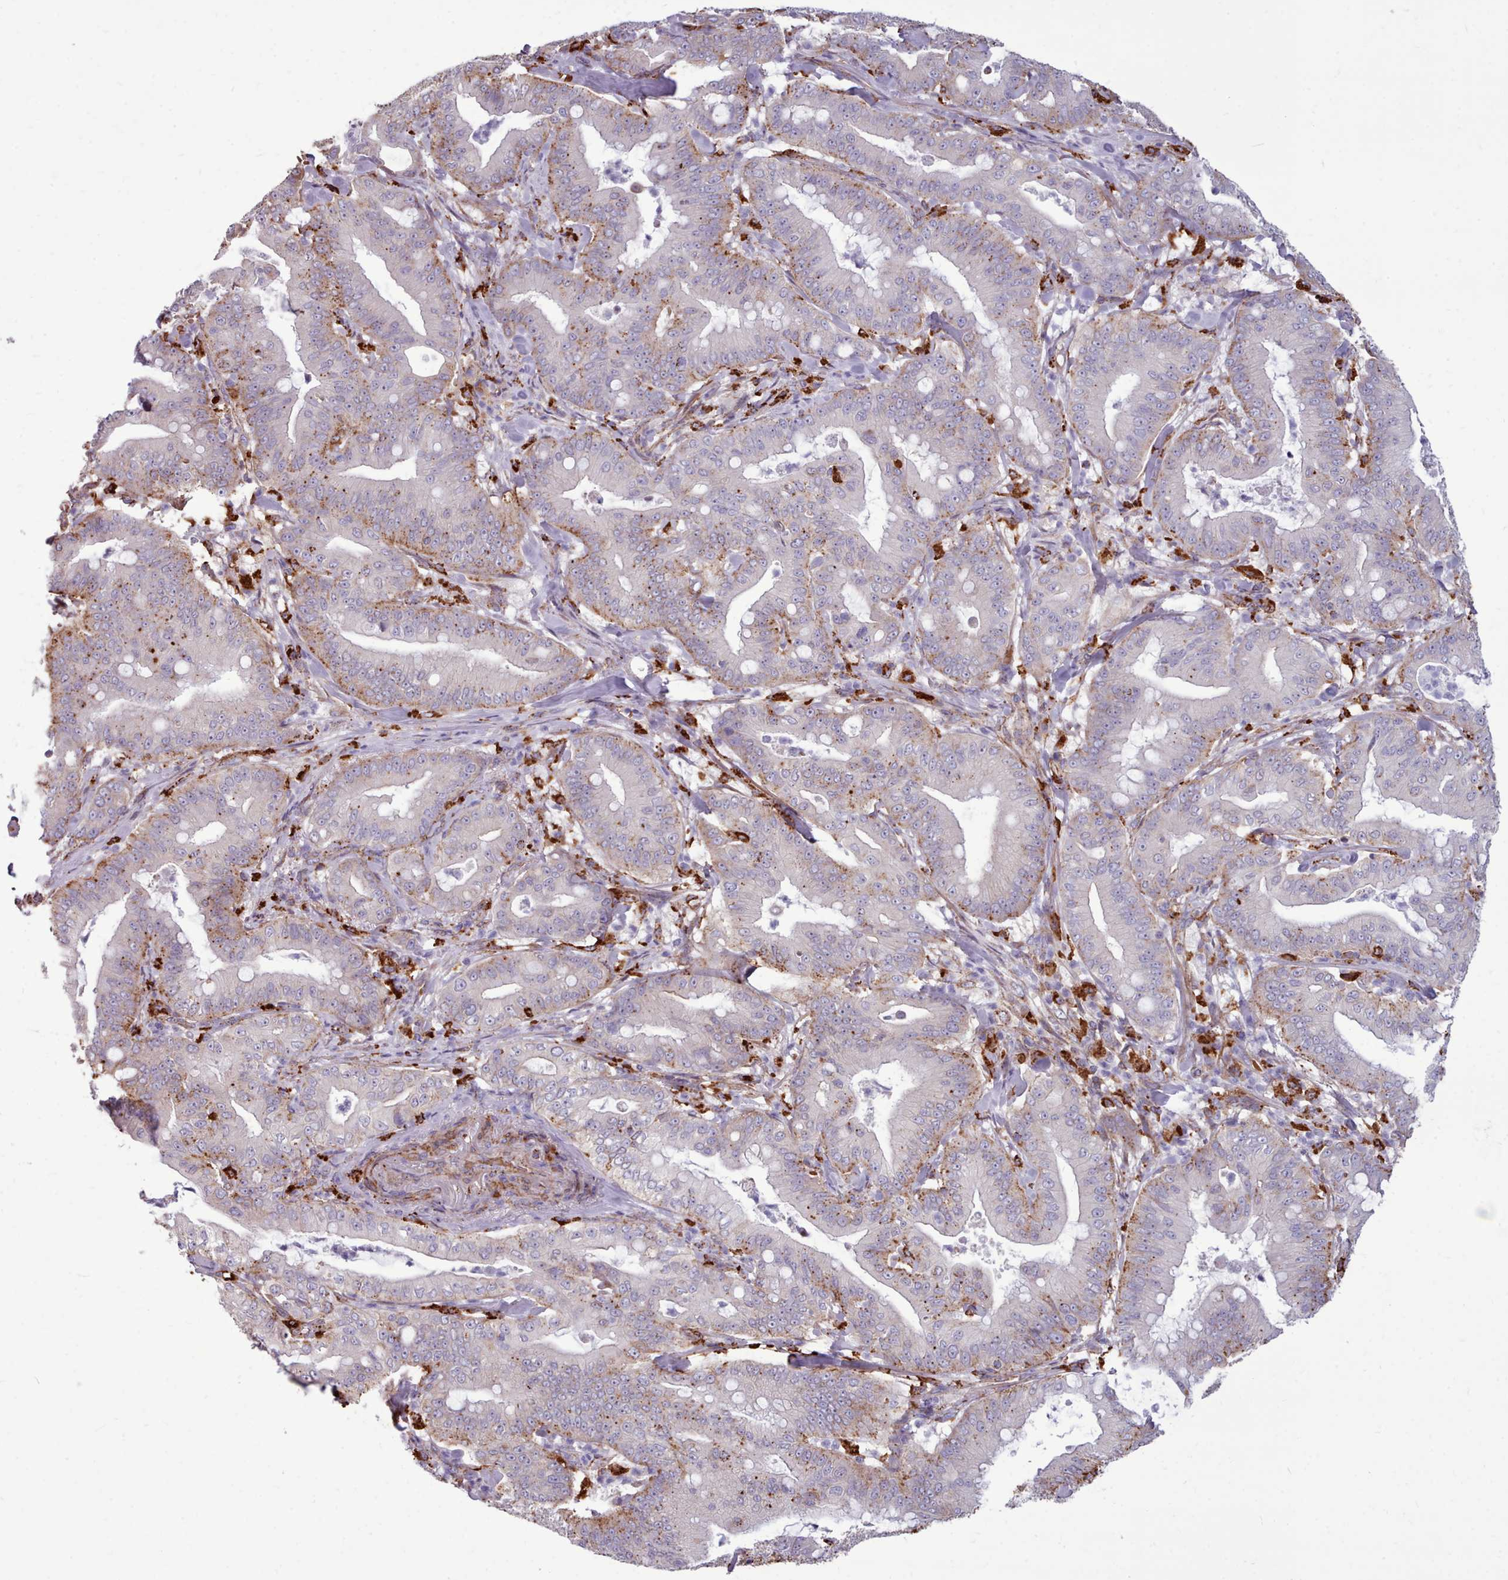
{"staining": {"intensity": "weak", "quantity": "<25%", "location": "cytoplasmic/membranous"}, "tissue": "pancreatic cancer", "cell_type": "Tumor cells", "image_type": "cancer", "snomed": [{"axis": "morphology", "description": "Adenocarcinoma, NOS"}, {"axis": "topography", "description": "Pancreas"}], "caption": "A micrograph of adenocarcinoma (pancreatic) stained for a protein reveals no brown staining in tumor cells.", "gene": "PACSIN3", "patient": {"sex": "male", "age": 71}}